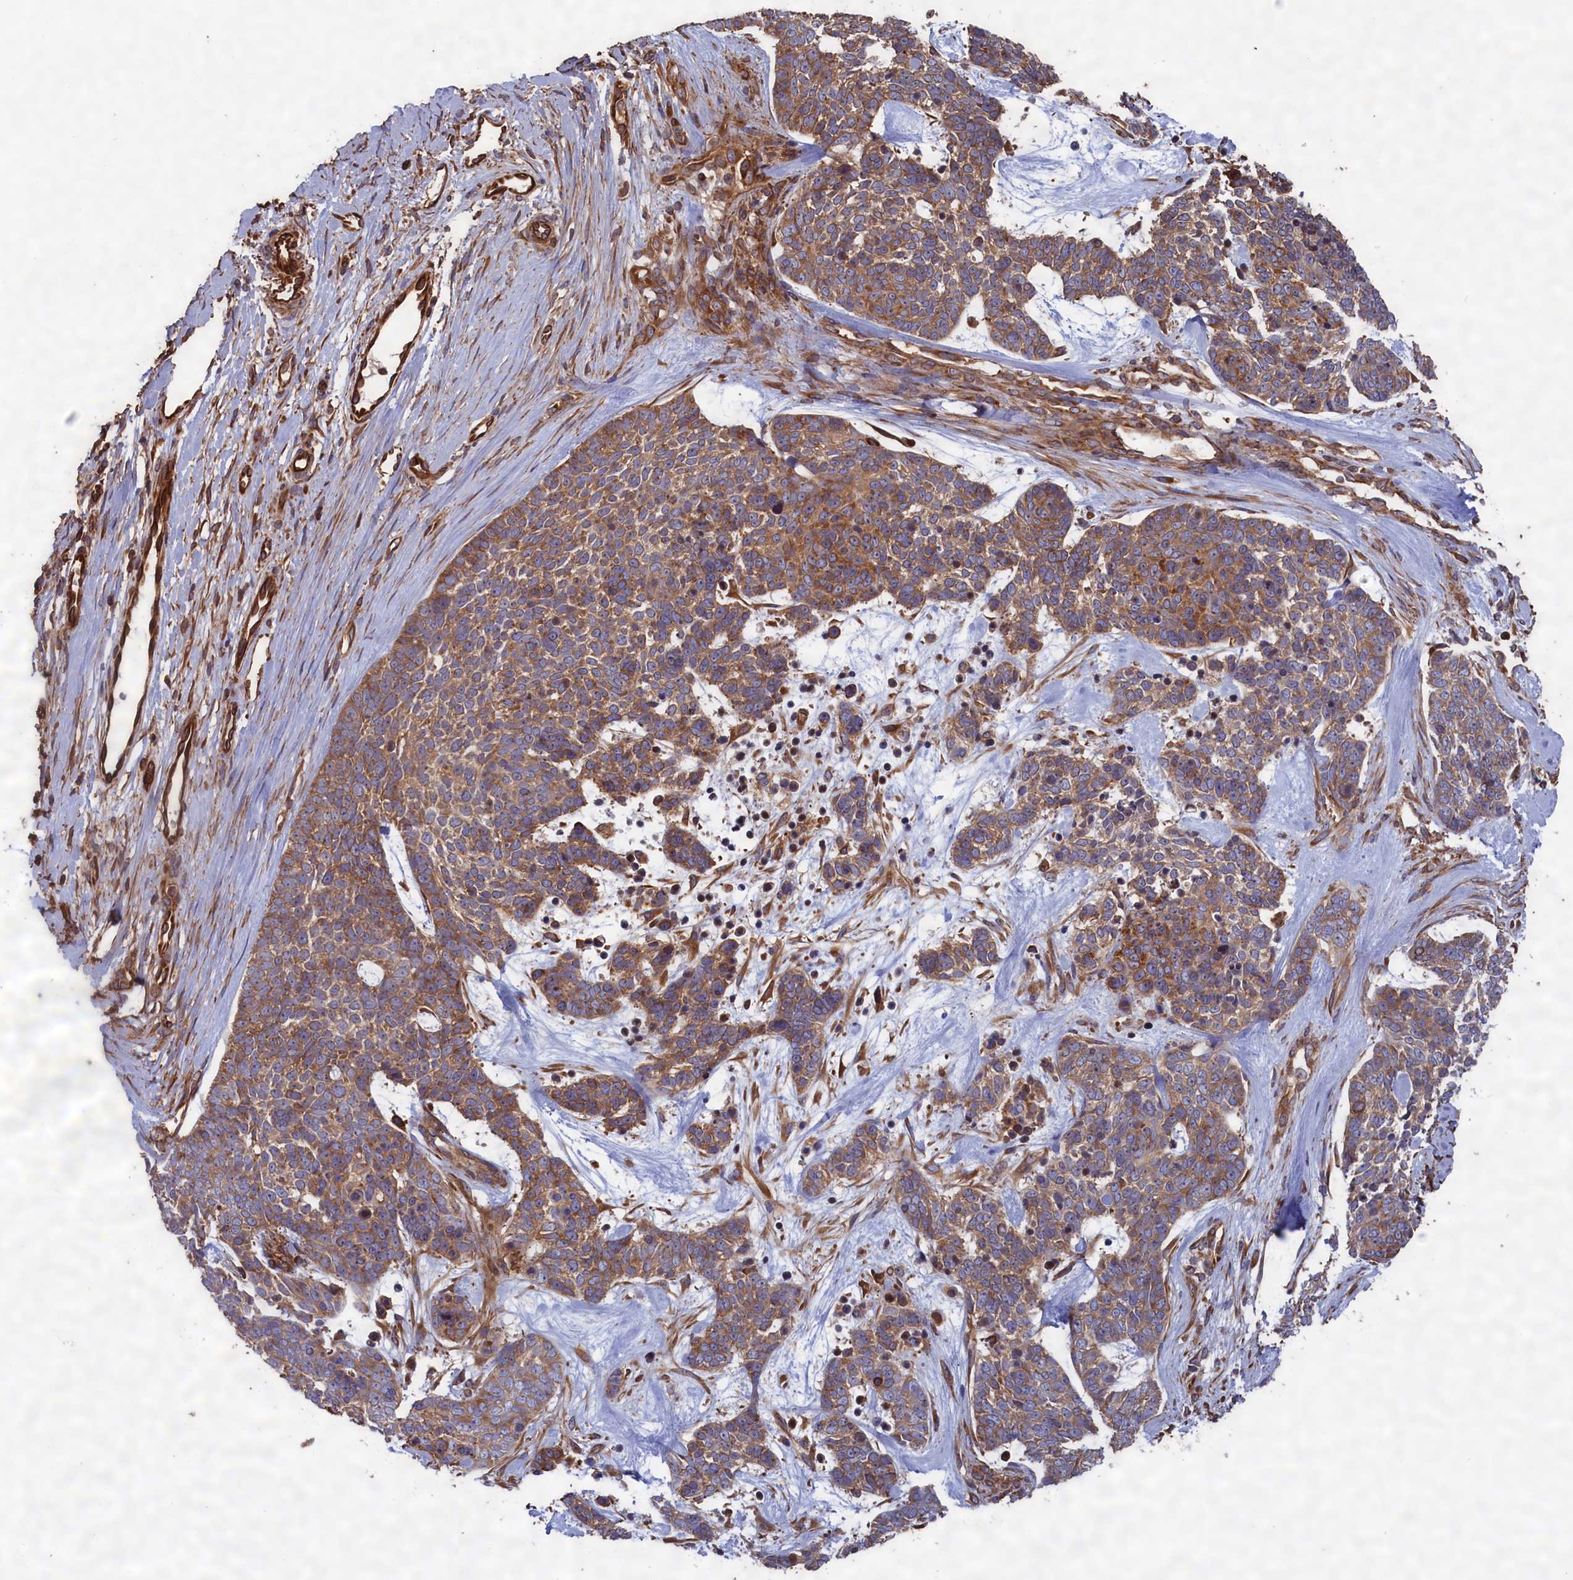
{"staining": {"intensity": "moderate", "quantity": ">75%", "location": "cytoplasmic/membranous"}, "tissue": "skin cancer", "cell_type": "Tumor cells", "image_type": "cancer", "snomed": [{"axis": "morphology", "description": "Basal cell carcinoma"}, {"axis": "topography", "description": "Skin"}], "caption": "The histopathology image demonstrates immunohistochemical staining of basal cell carcinoma (skin). There is moderate cytoplasmic/membranous positivity is seen in about >75% of tumor cells. Nuclei are stained in blue.", "gene": "CCDC124", "patient": {"sex": "female", "age": 81}}